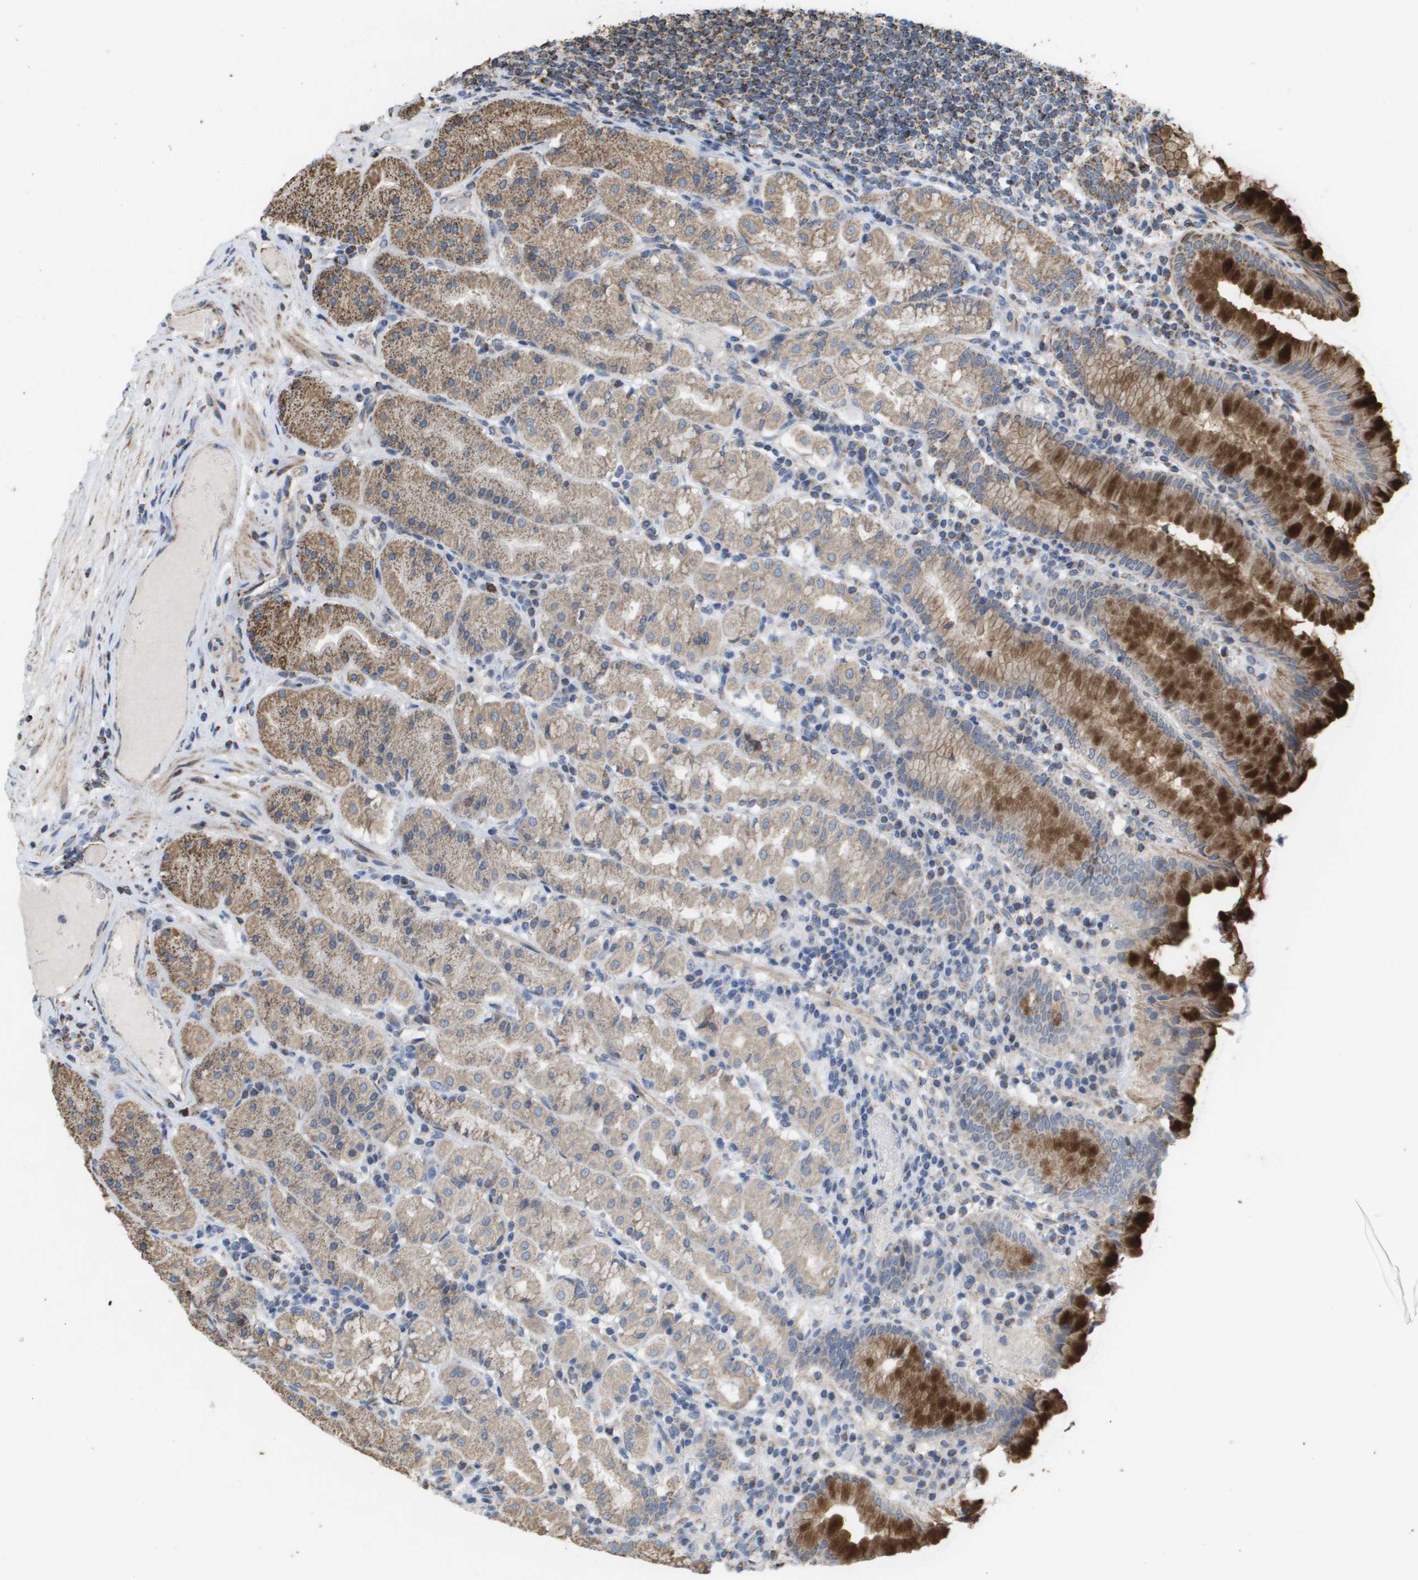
{"staining": {"intensity": "strong", "quantity": "<25%", "location": "cytoplasmic/membranous"}, "tissue": "stomach", "cell_type": "Glandular cells", "image_type": "normal", "snomed": [{"axis": "morphology", "description": "Normal tissue, NOS"}, {"axis": "topography", "description": "Stomach"}, {"axis": "topography", "description": "Stomach, lower"}], "caption": "DAB immunohistochemical staining of normal stomach demonstrates strong cytoplasmic/membranous protein expression in about <25% of glandular cells.", "gene": "HSPE1", "patient": {"sex": "female", "age": 56}}